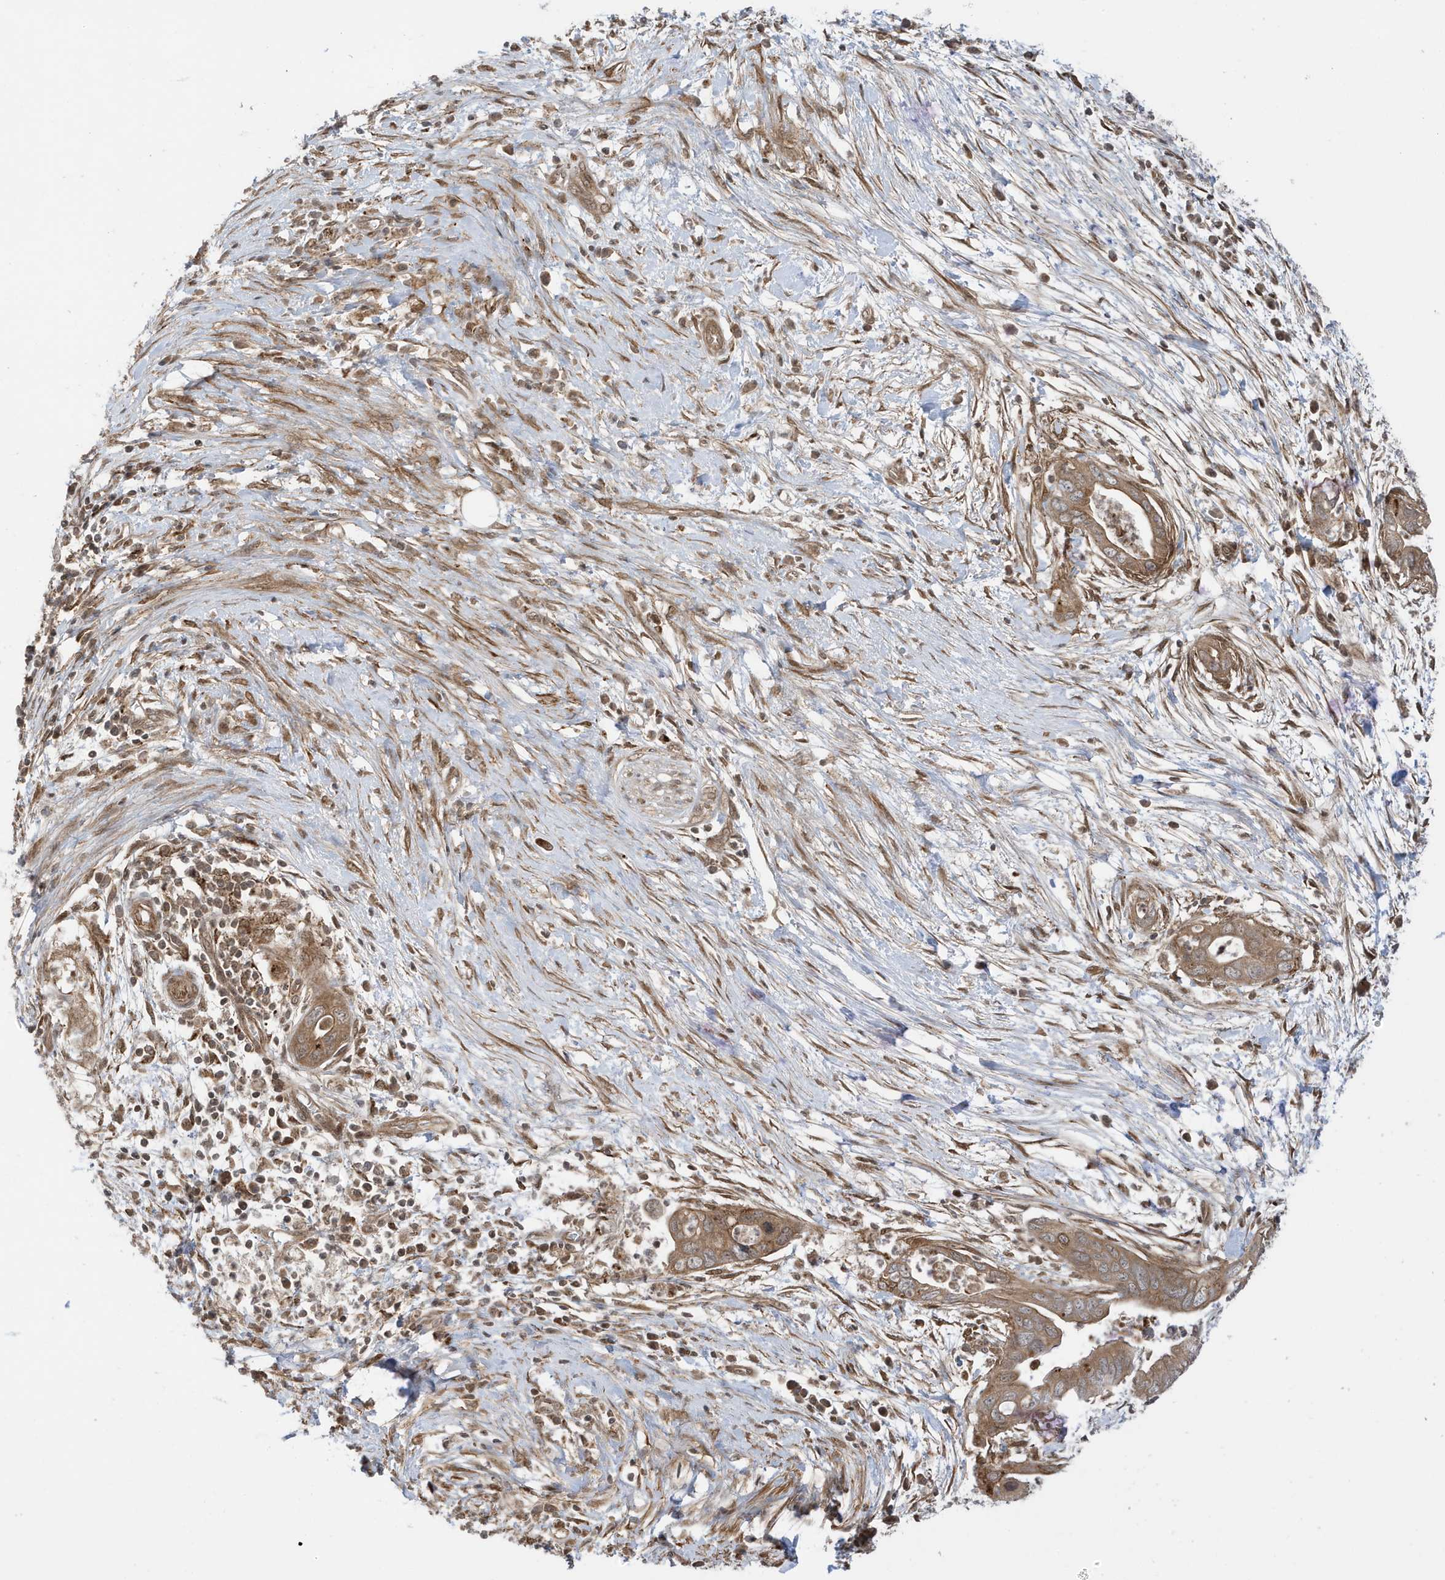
{"staining": {"intensity": "moderate", "quantity": ">75%", "location": "cytoplasmic/membranous"}, "tissue": "pancreatic cancer", "cell_type": "Tumor cells", "image_type": "cancer", "snomed": [{"axis": "morphology", "description": "Adenocarcinoma, NOS"}, {"axis": "topography", "description": "Pancreas"}], "caption": "Immunohistochemical staining of human pancreatic adenocarcinoma displays medium levels of moderate cytoplasmic/membranous expression in approximately >75% of tumor cells.", "gene": "DHX36", "patient": {"sex": "male", "age": 75}}